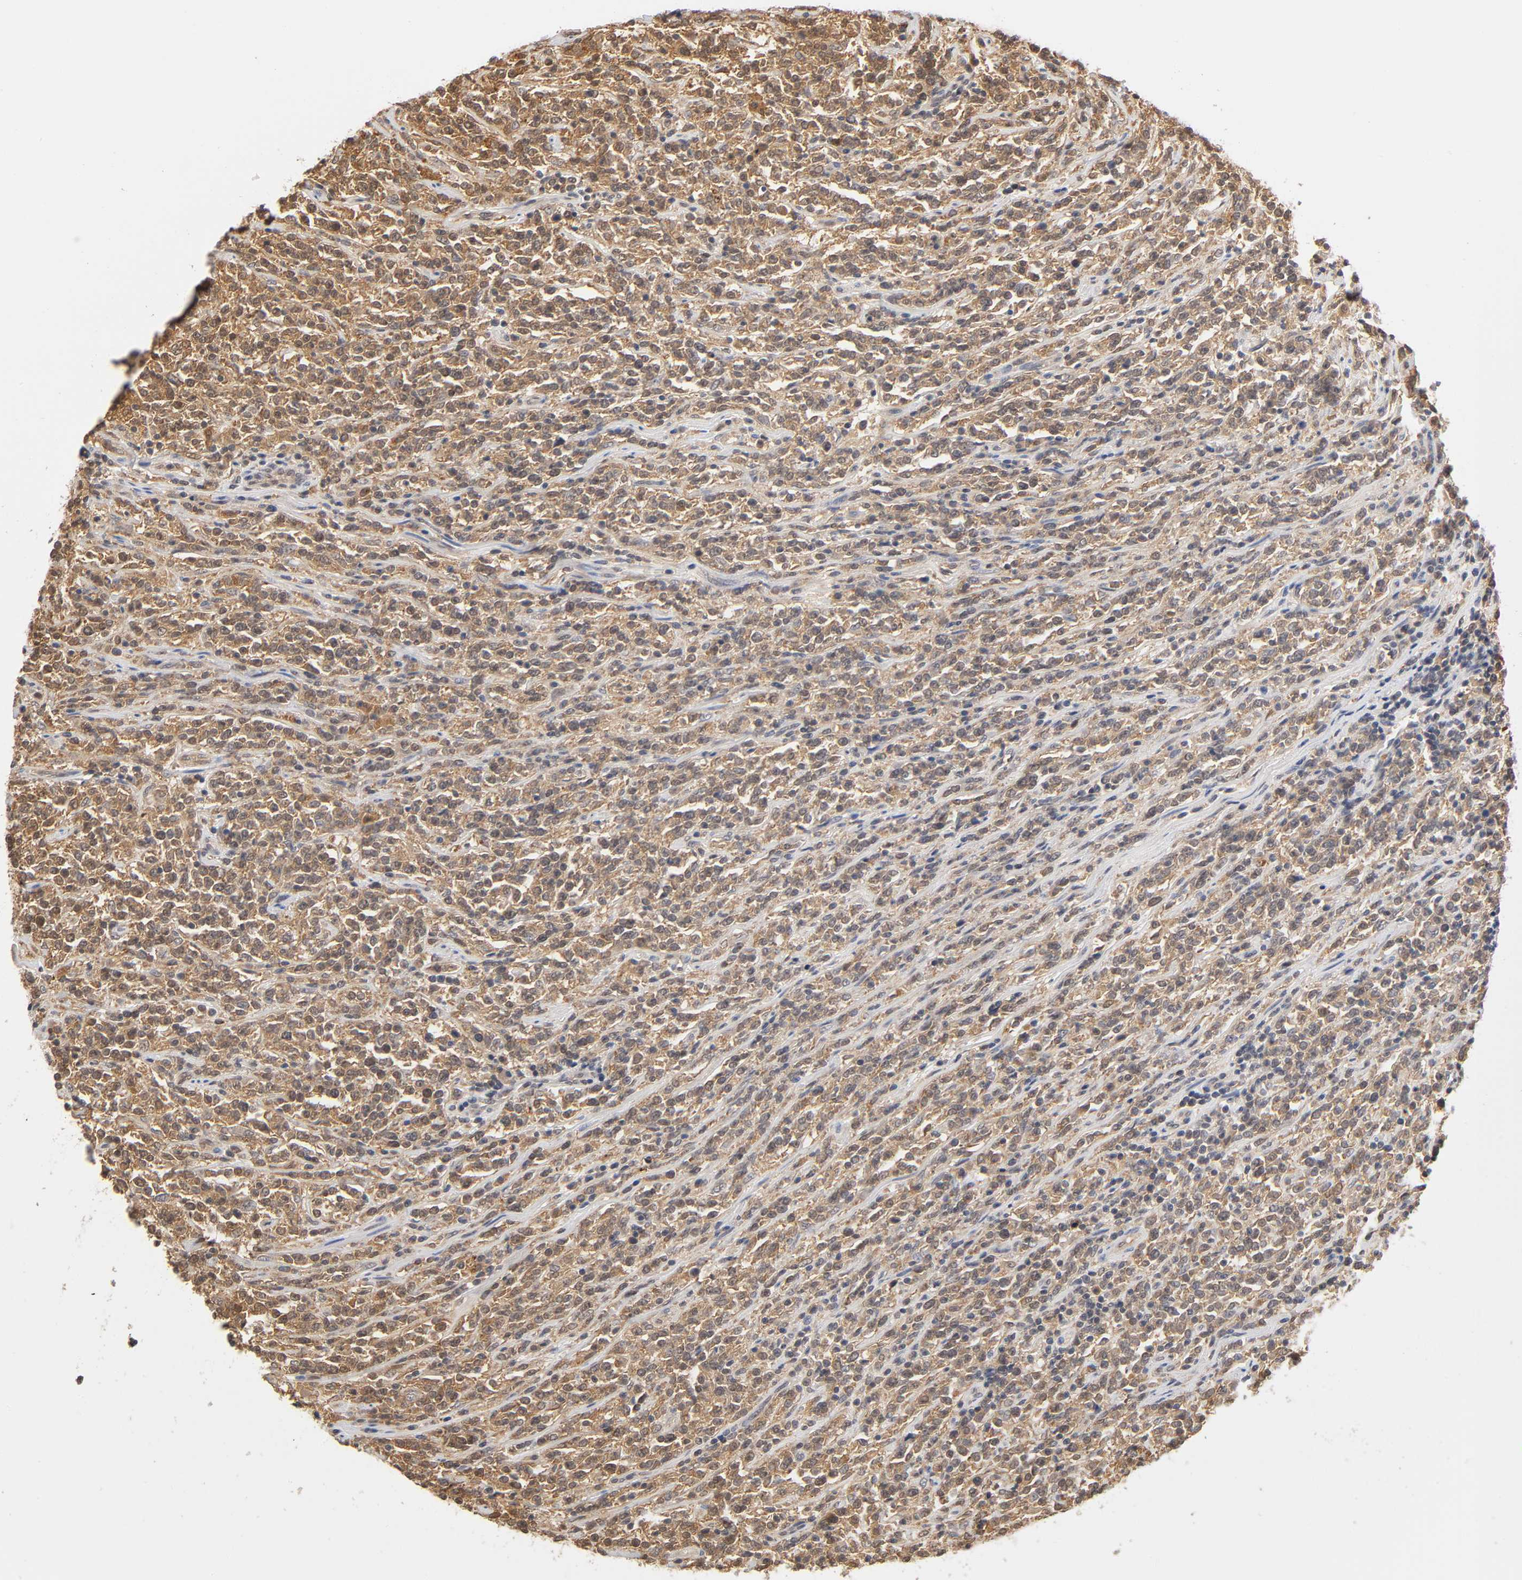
{"staining": {"intensity": "moderate", "quantity": ">75%", "location": "cytoplasmic/membranous"}, "tissue": "lymphoma", "cell_type": "Tumor cells", "image_type": "cancer", "snomed": [{"axis": "morphology", "description": "Malignant lymphoma, non-Hodgkin's type, High grade"}, {"axis": "topography", "description": "Soft tissue"}], "caption": "The photomicrograph displays immunohistochemical staining of lymphoma. There is moderate cytoplasmic/membranous expression is seen in about >75% of tumor cells.", "gene": "DFFB", "patient": {"sex": "male", "age": 18}}